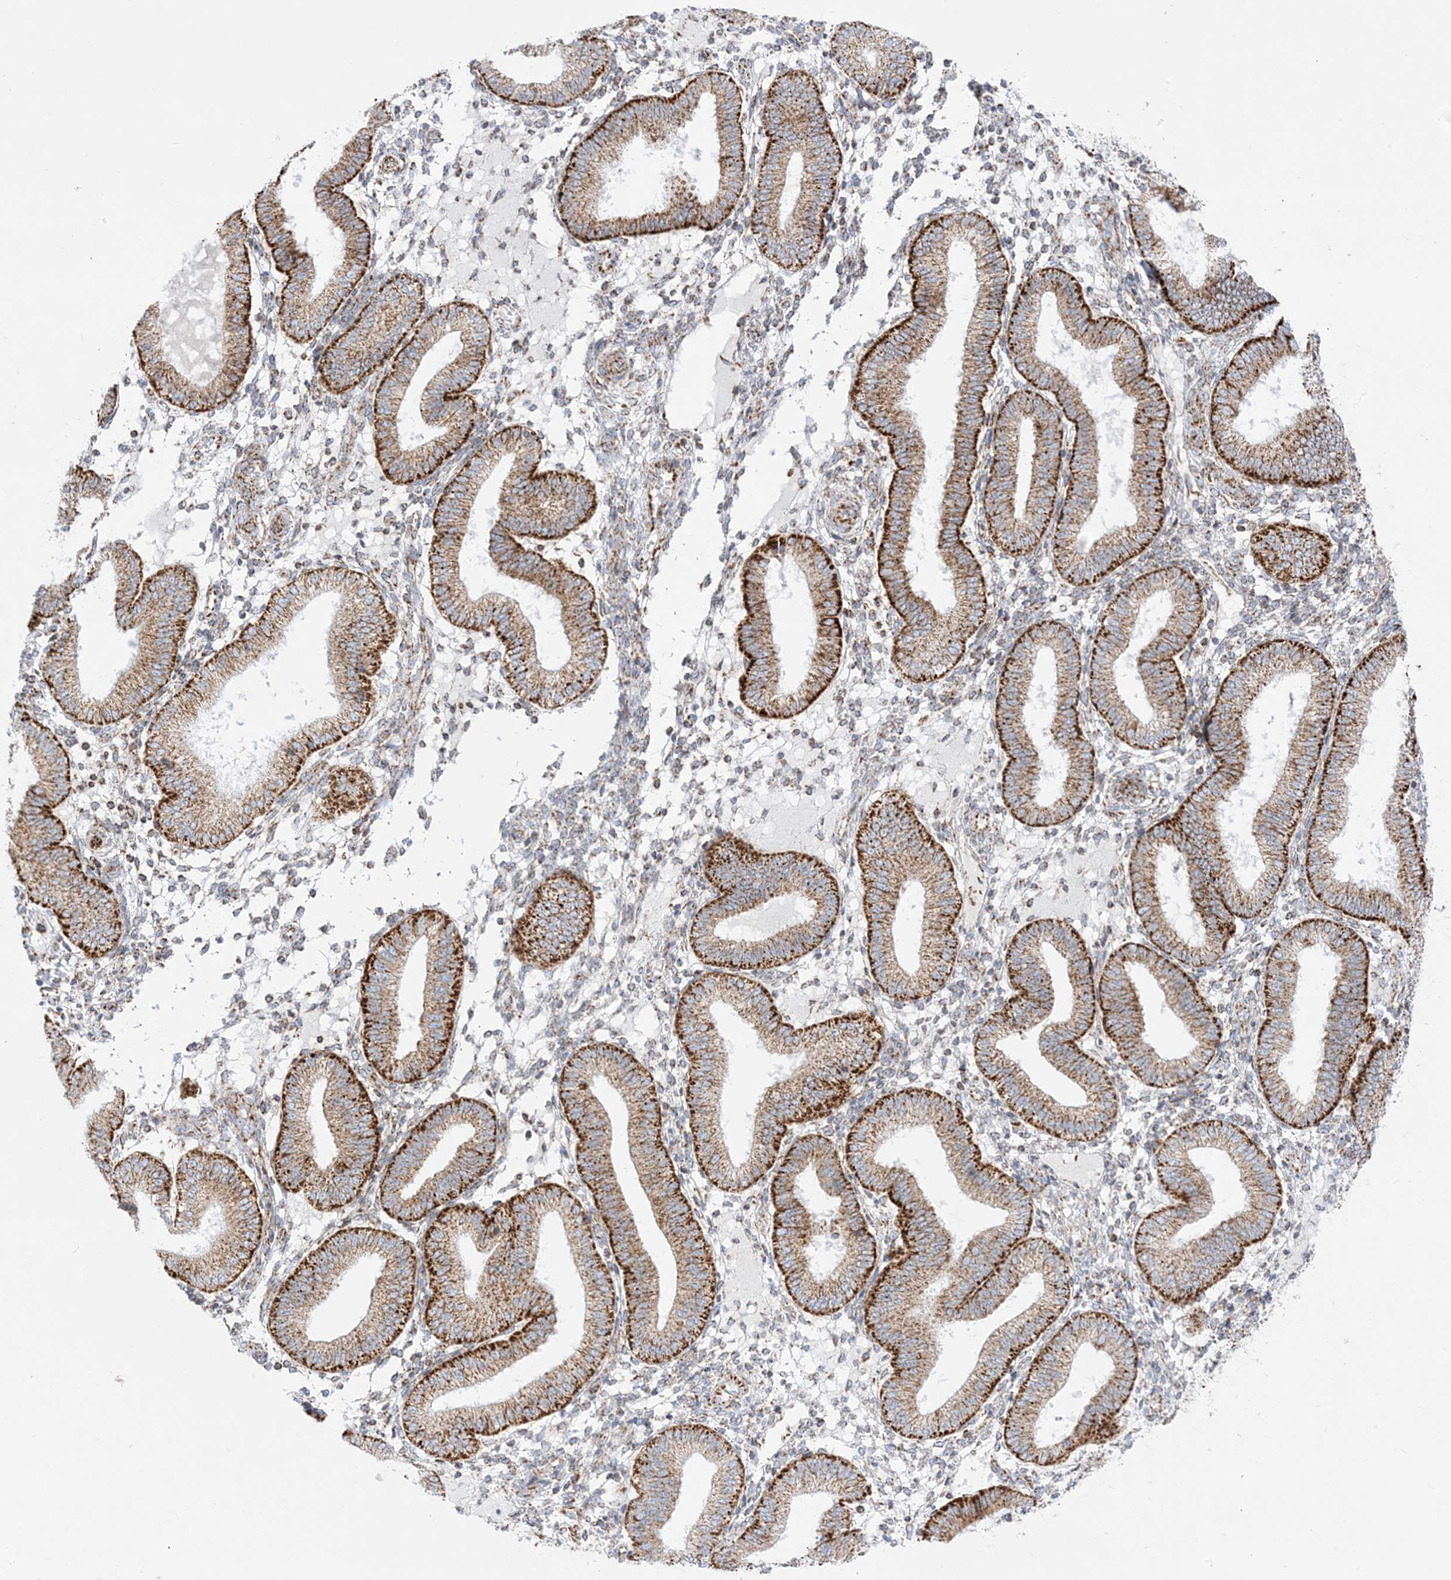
{"staining": {"intensity": "moderate", "quantity": "25%-75%", "location": "cytoplasmic/membranous"}, "tissue": "endometrium", "cell_type": "Cells in endometrial stroma", "image_type": "normal", "snomed": [{"axis": "morphology", "description": "Normal tissue, NOS"}, {"axis": "topography", "description": "Endometrium"}], "caption": "Cells in endometrial stroma show moderate cytoplasmic/membranous positivity in approximately 25%-75% of cells in benign endometrium.", "gene": "MRPS36", "patient": {"sex": "female", "age": 39}}